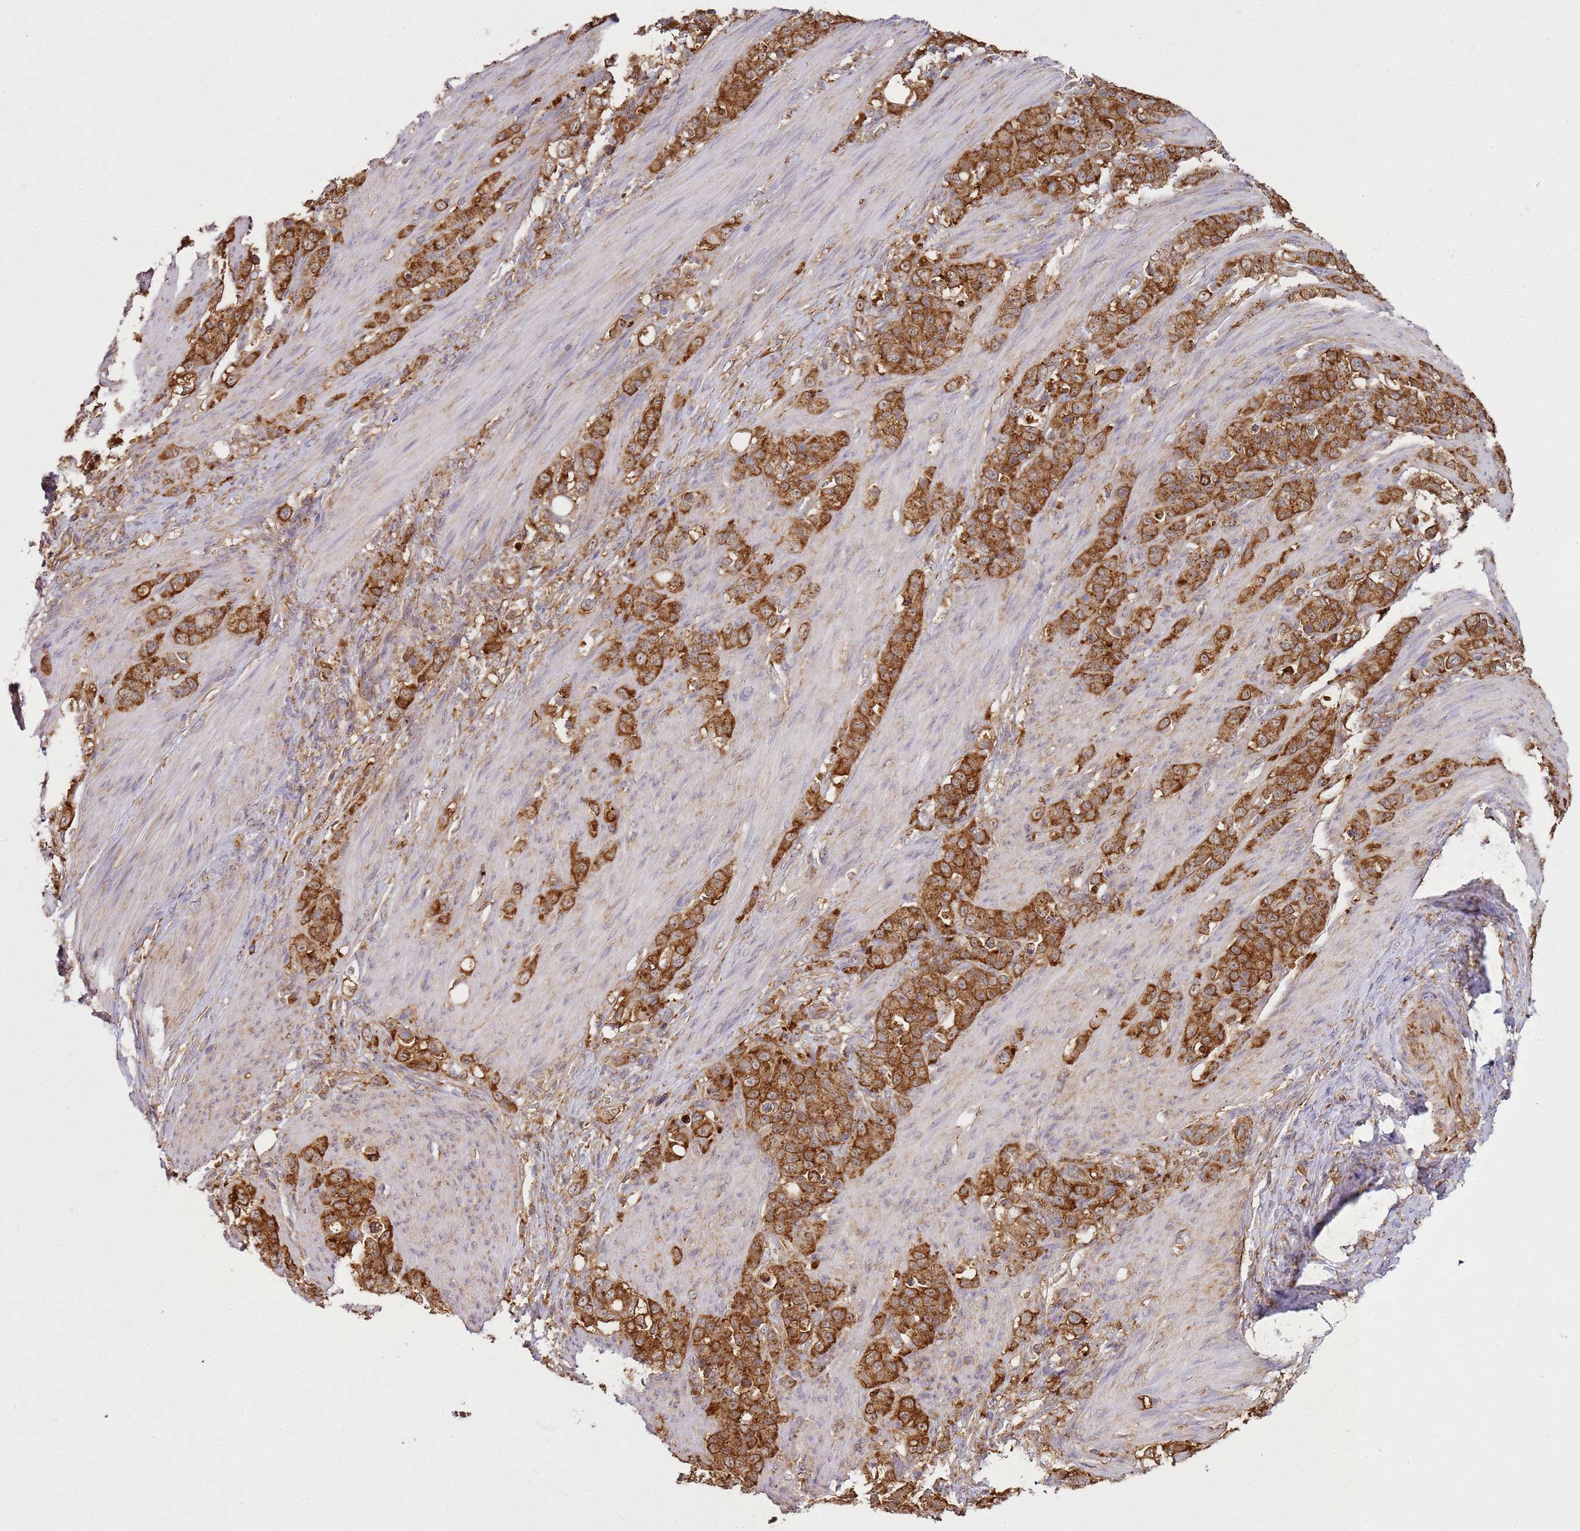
{"staining": {"intensity": "strong", "quantity": ">75%", "location": "cytoplasmic/membranous"}, "tissue": "stomach cancer", "cell_type": "Tumor cells", "image_type": "cancer", "snomed": [{"axis": "morphology", "description": "Adenocarcinoma, NOS"}, {"axis": "topography", "description": "Stomach"}], "caption": "The micrograph shows immunohistochemical staining of stomach cancer (adenocarcinoma). There is strong cytoplasmic/membranous positivity is present in about >75% of tumor cells. The staining was performed using DAB (3,3'-diaminobenzidine) to visualize the protein expression in brown, while the nuclei were stained in blue with hematoxylin (Magnification: 20x).", "gene": "GABRE", "patient": {"sex": "female", "age": 79}}